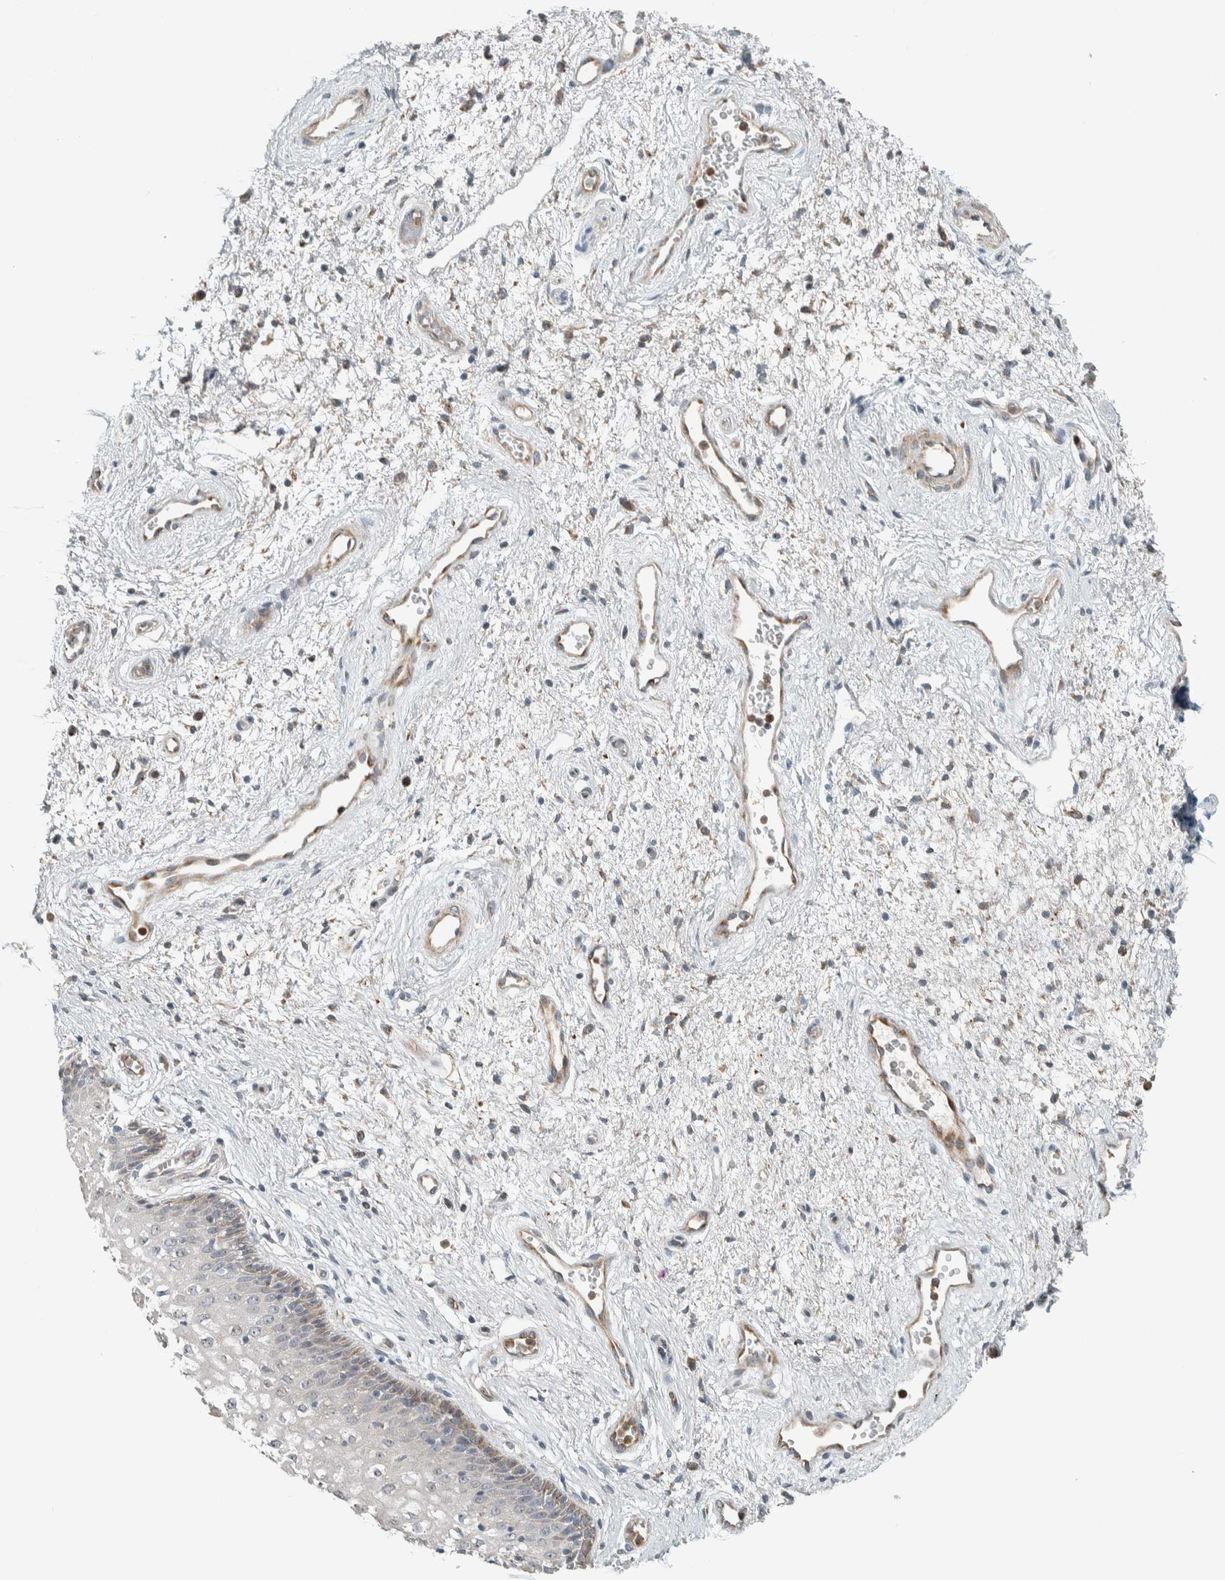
{"staining": {"intensity": "negative", "quantity": "none", "location": "none"}, "tissue": "vagina", "cell_type": "Squamous epithelial cells", "image_type": "normal", "snomed": [{"axis": "morphology", "description": "Normal tissue, NOS"}, {"axis": "topography", "description": "Vagina"}], "caption": "Immunohistochemistry photomicrograph of normal vagina: vagina stained with DAB (3,3'-diaminobenzidine) demonstrates no significant protein expression in squamous epithelial cells.", "gene": "SLFN12L", "patient": {"sex": "female", "age": 34}}